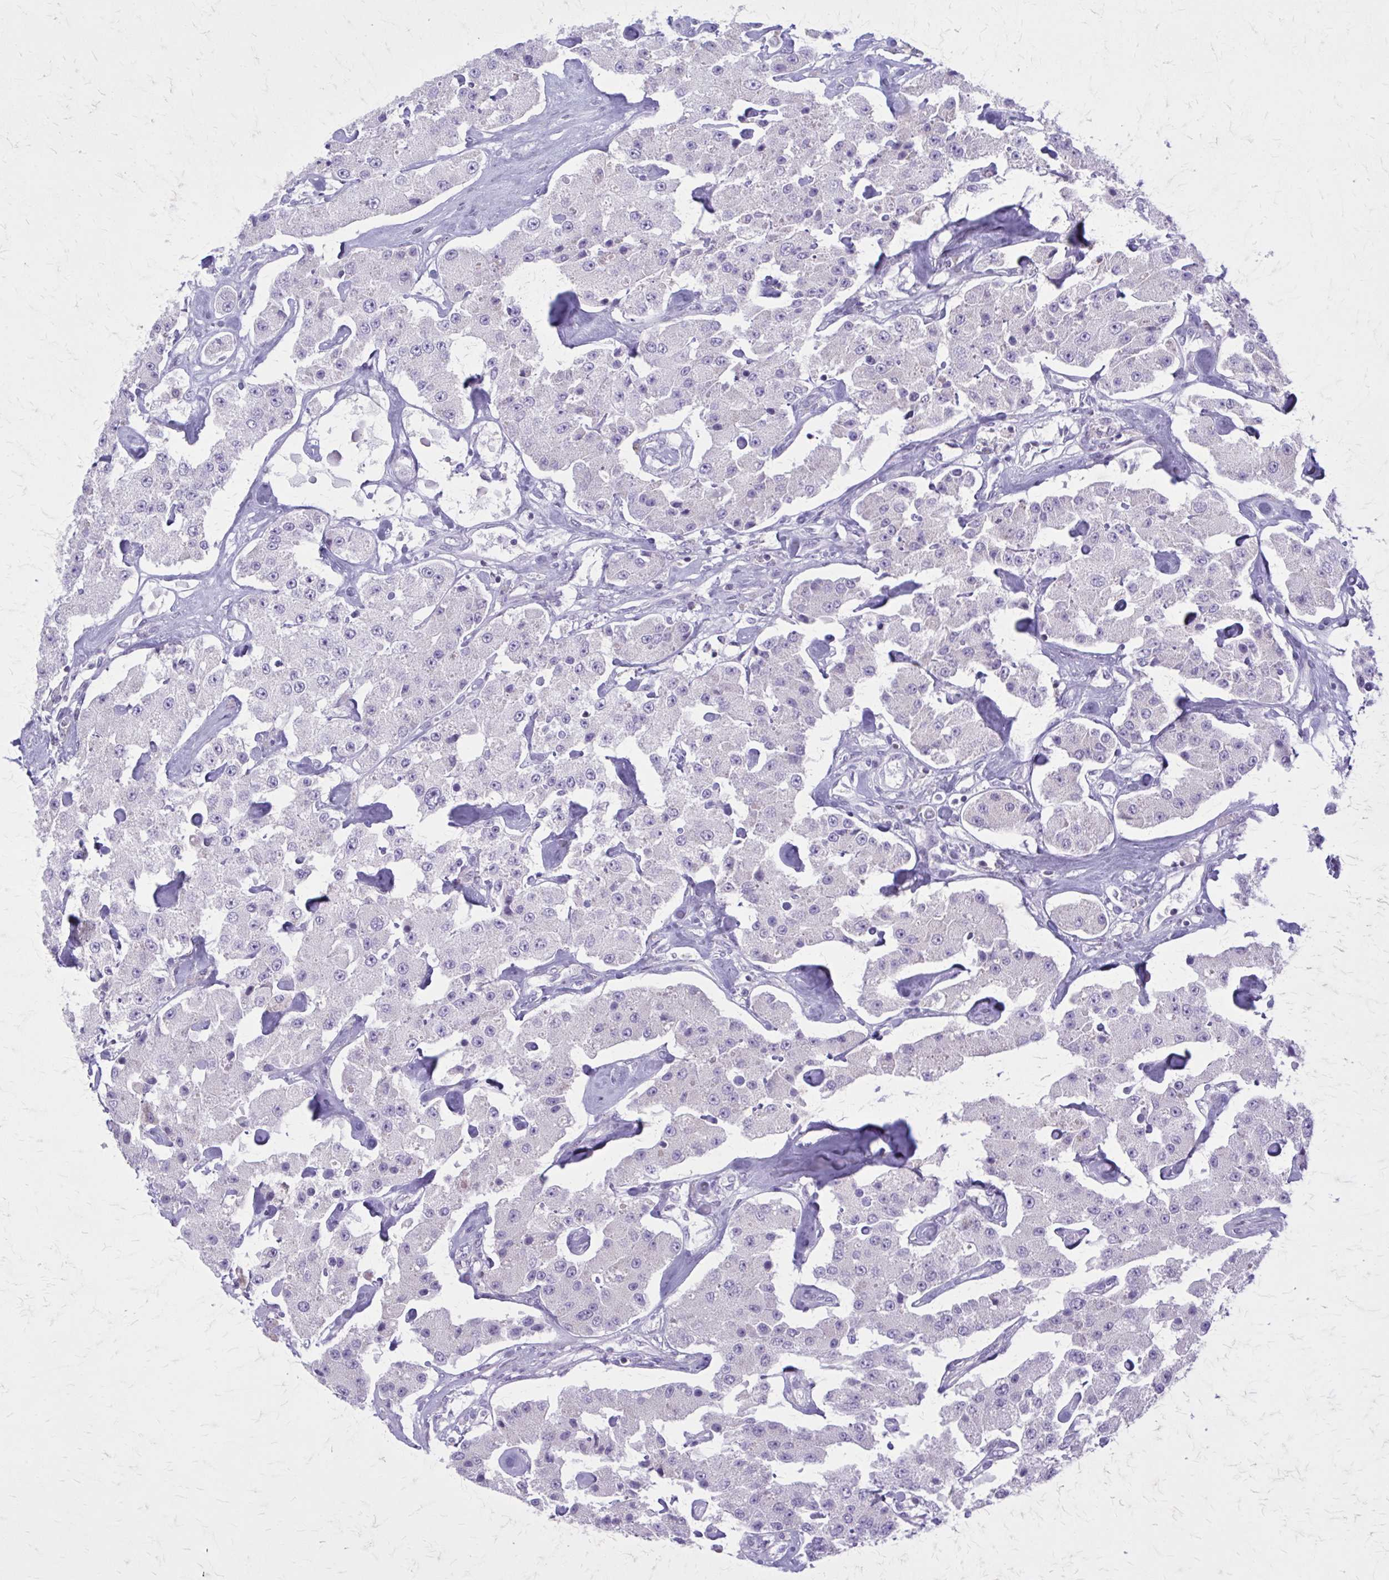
{"staining": {"intensity": "negative", "quantity": "none", "location": "none"}, "tissue": "carcinoid", "cell_type": "Tumor cells", "image_type": "cancer", "snomed": [{"axis": "morphology", "description": "Carcinoid, malignant, NOS"}, {"axis": "topography", "description": "Pancreas"}], "caption": "The histopathology image demonstrates no staining of tumor cells in carcinoid.", "gene": "PITPNM1", "patient": {"sex": "male", "age": 41}}